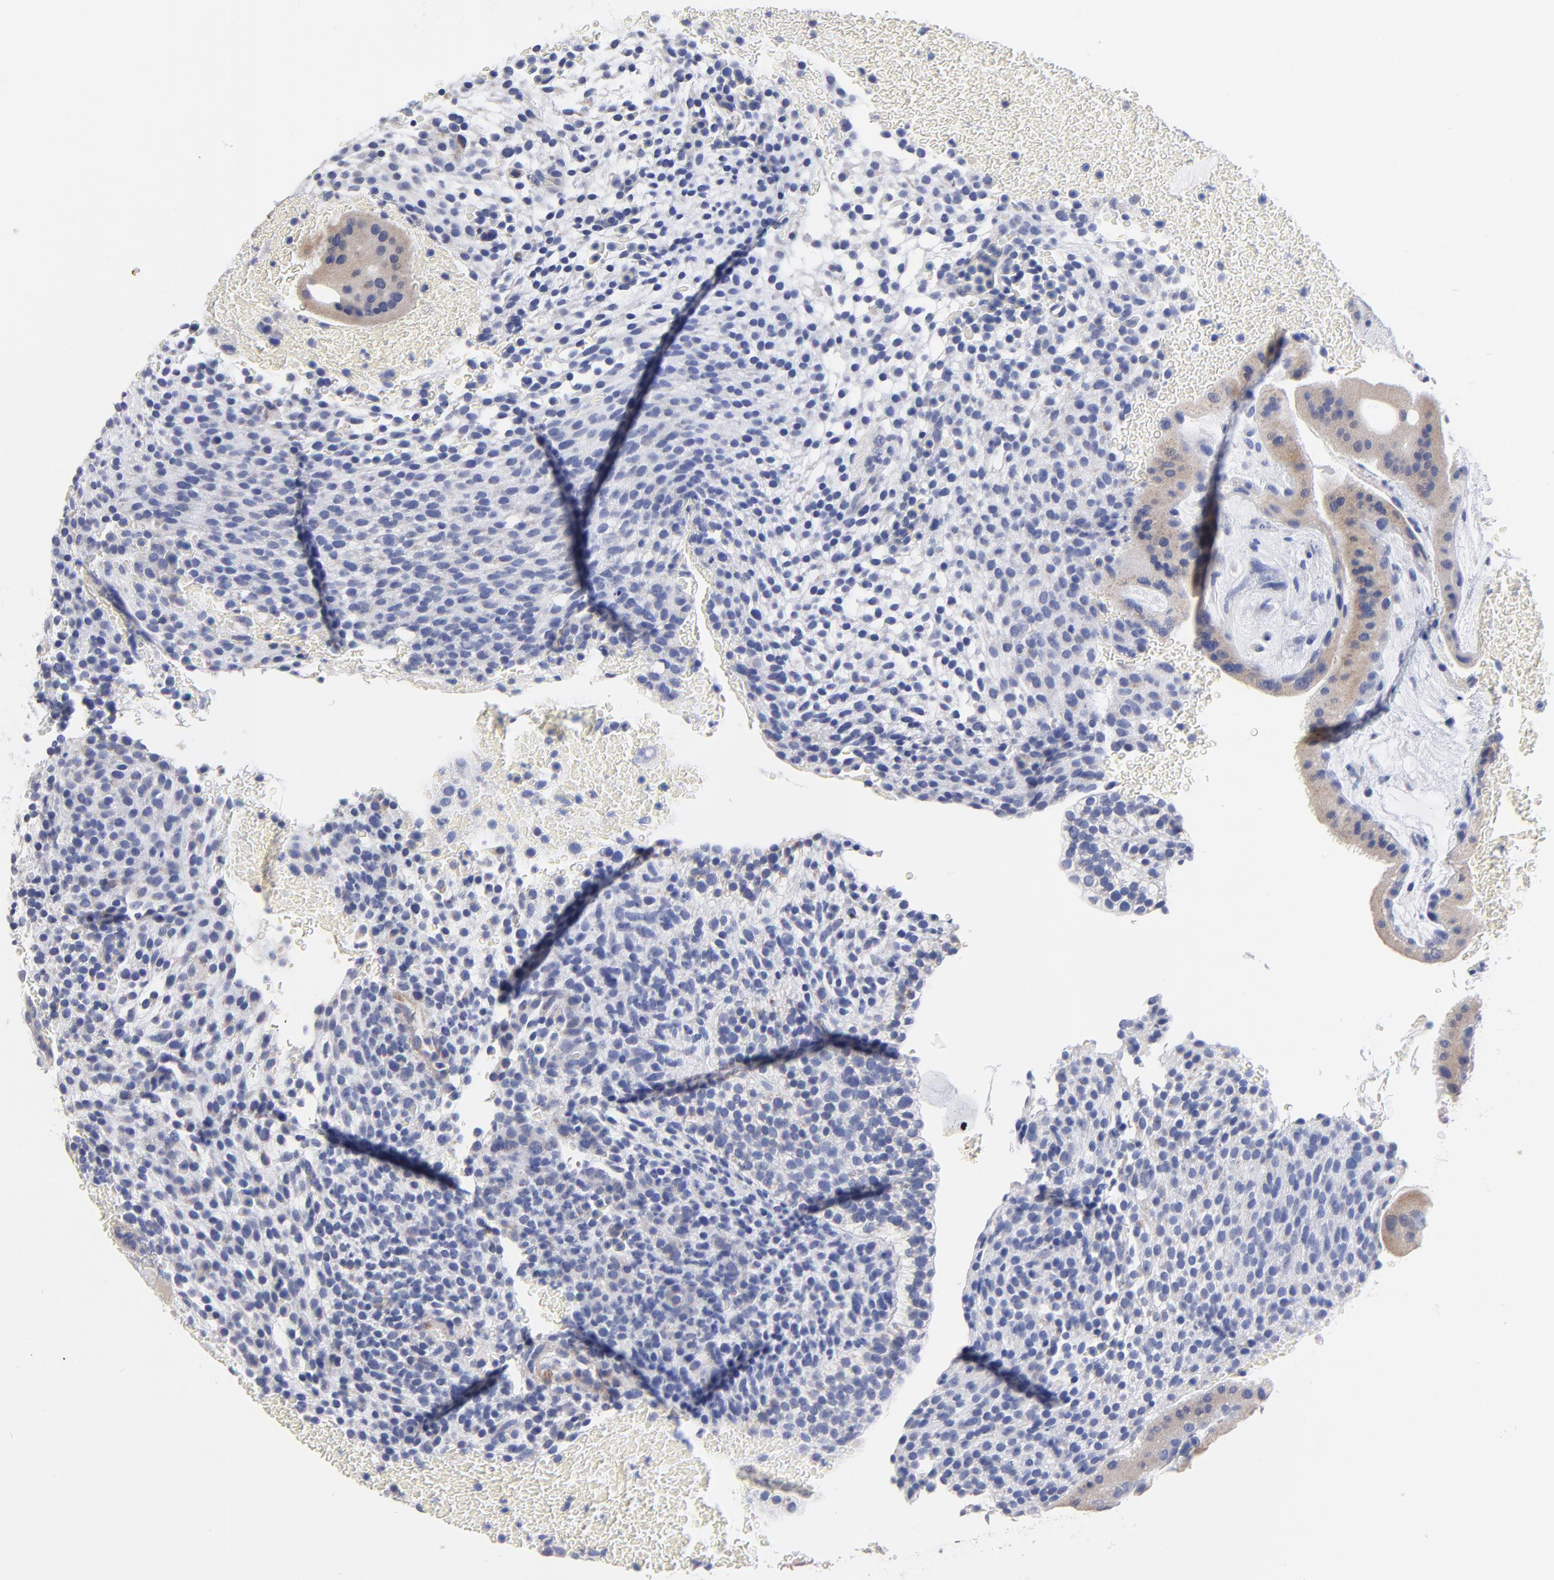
{"staining": {"intensity": "weak", "quantity": "<25%", "location": "cytoplasmic/membranous"}, "tissue": "placenta", "cell_type": "Decidual cells", "image_type": "normal", "snomed": [{"axis": "morphology", "description": "Normal tissue, NOS"}, {"axis": "topography", "description": "Placenta"}], "caption": "A histopathology image of placenta stained for a protein reveals no brown staining in decidual cells. The staining was performed using DAB (3,3'-diaminobenzidine) to visualize the protein expression in brown, while the nuclei were stained in blue with hematoxylin (Magnification: 20x).", "gene": "LAX1", "patient": {"sex": "female", "age": 19}}